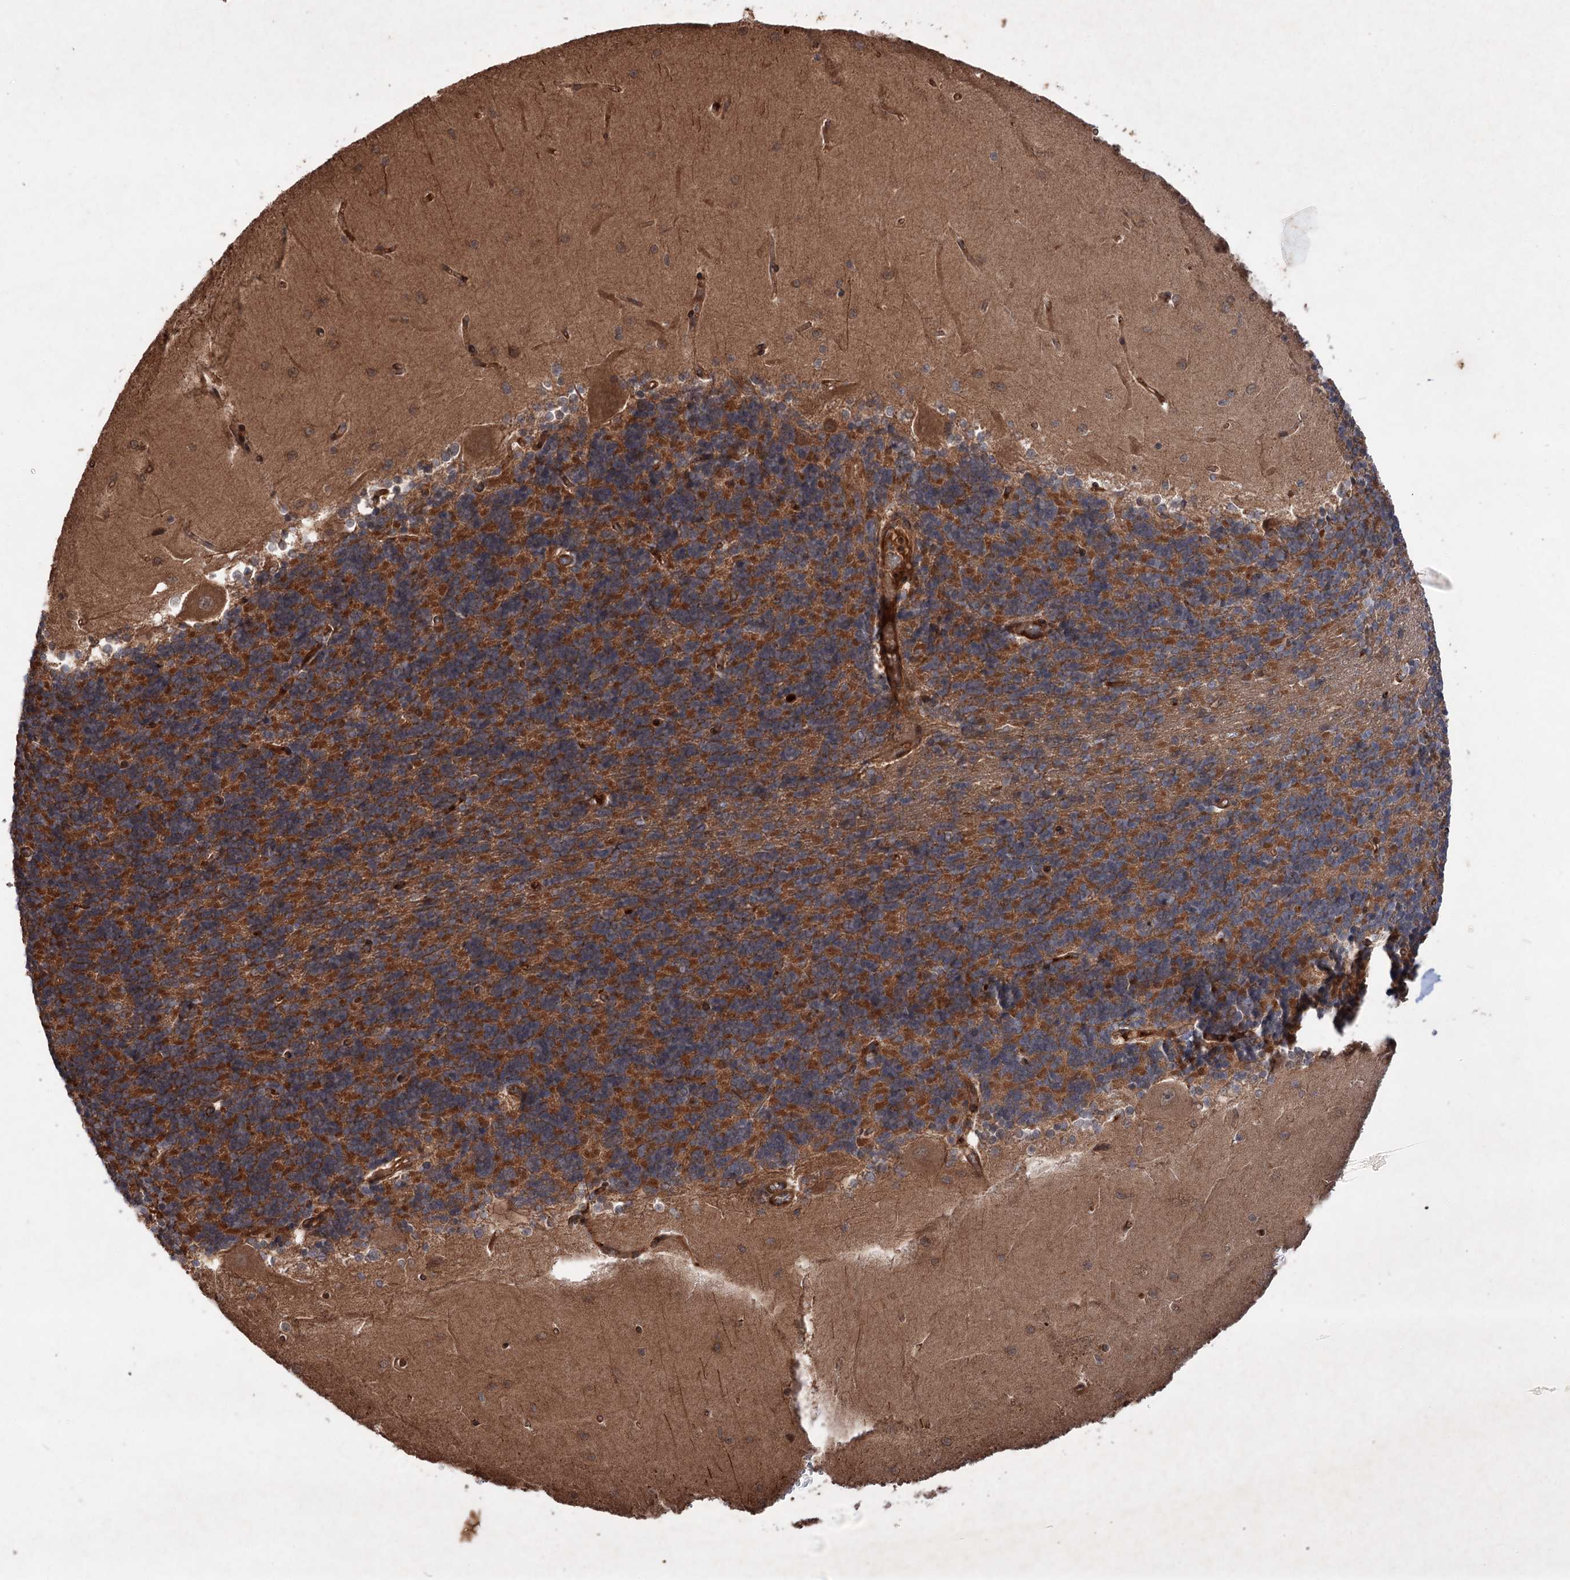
{"staining": {"intensity": "strong", "quantity": ">75%", "location": "cytoplasmic/membranous"}, "tissue": "cerebellum", "cell_type": "Cells in granular layer", "image_type": "normal", "snomed": [{"axis": "morphology", "description": "Normal tissue, NOS"}, {"axis": "topography", "description": "Cerebellum"}], "caption": "This micrograph exhibits immunohistochemistry (IHC) staining of normal cerebellum, with high strong cytoplasmic/membranous positivity in about >75% of cells in granular layer.", "gene": "ADK", "patient": {"sex": "male", "age": 37}}